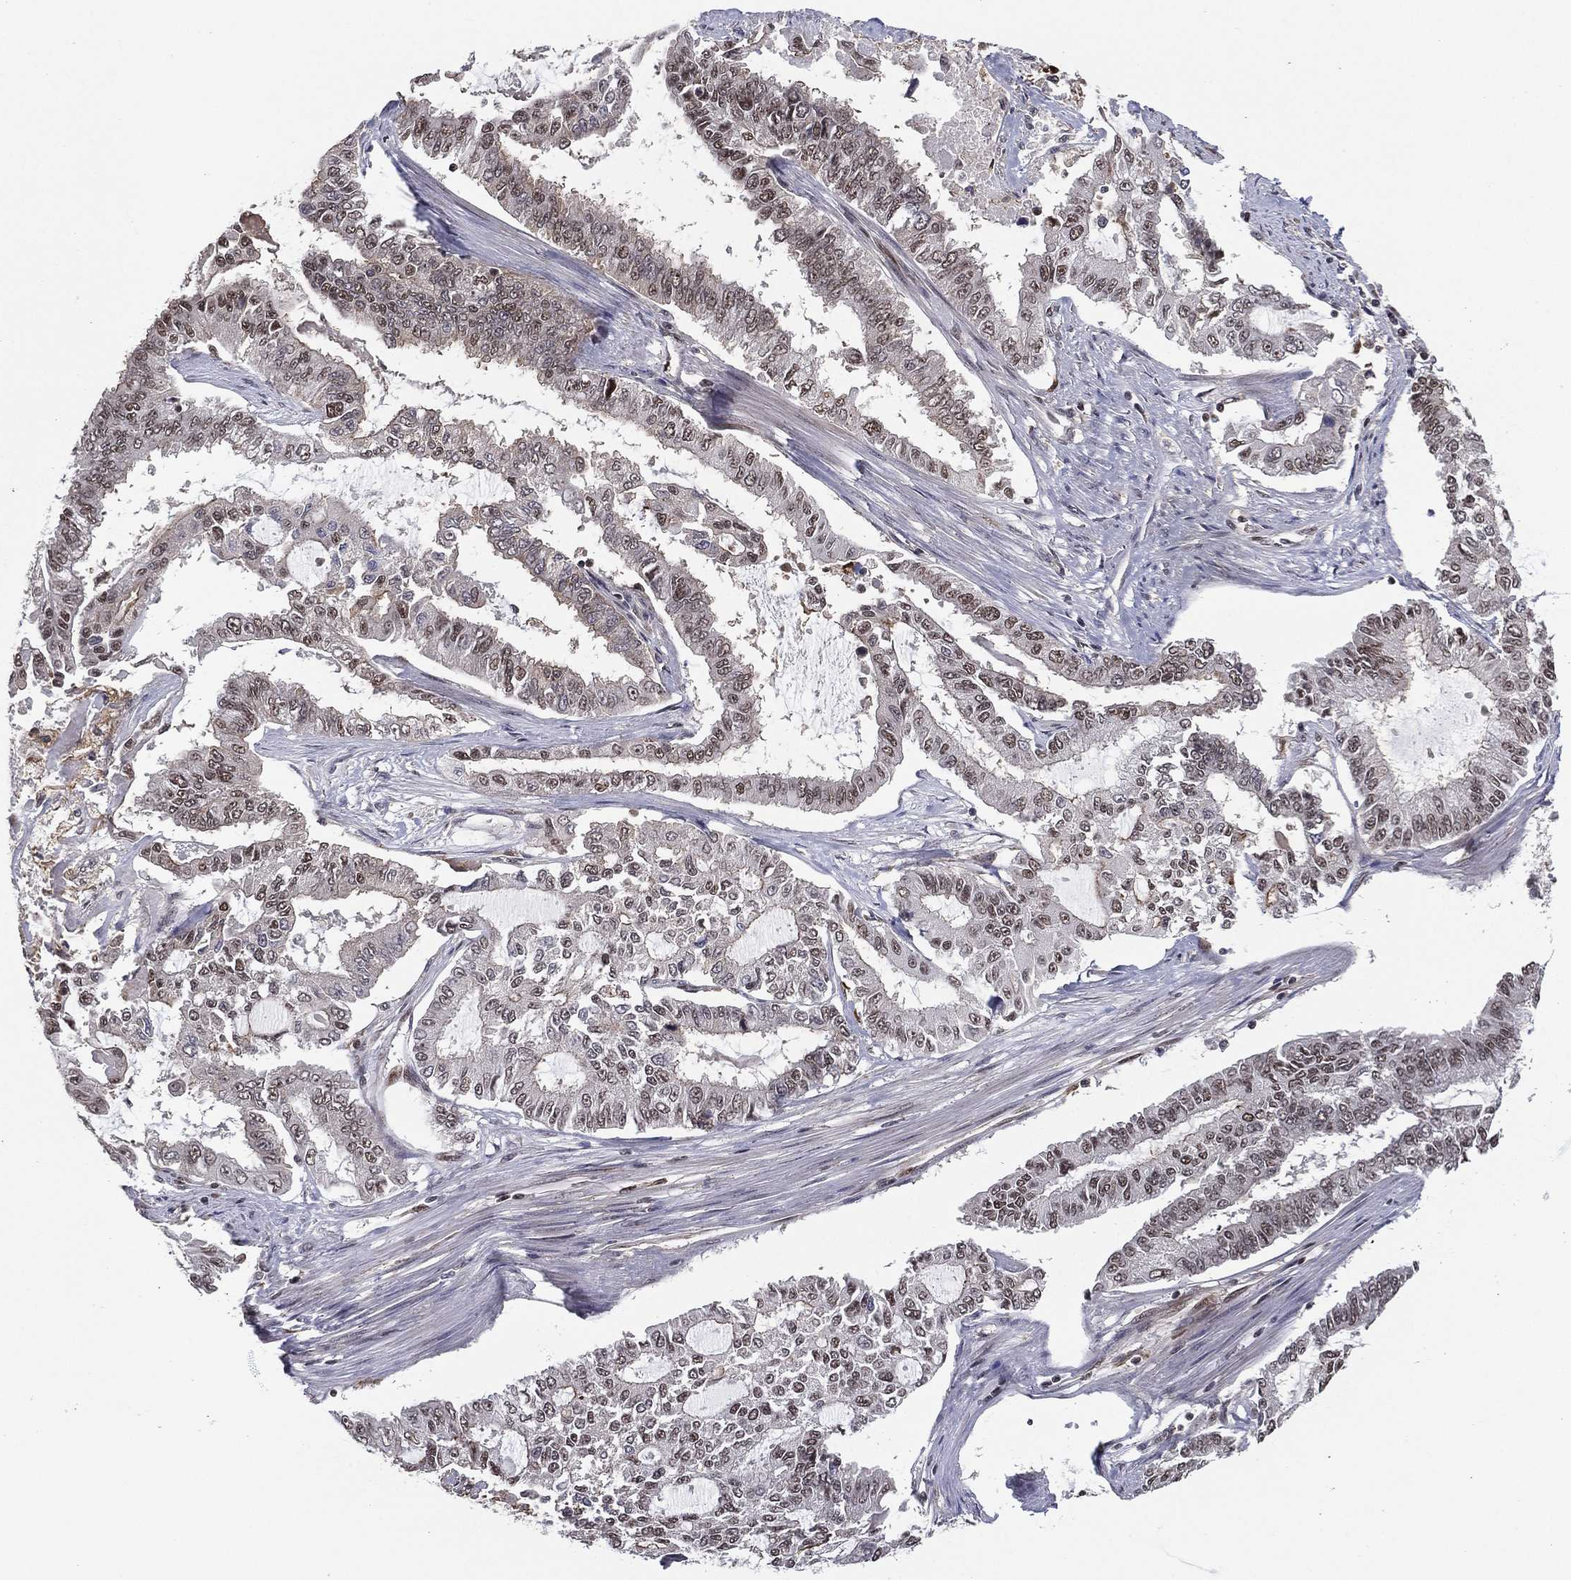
{"staining": {"intensity": "moderate", "quantity": "25%-75%", "location": "nuclear"}, "tissue": "endometrial cancer", "cell_type": "Tumor cells", "image_type": "cancer", "snomed": [{"axis": "morphology", "description": "Adenocarcinoma, NOS"}, {"axis": "topography", "description": "Uterus"}], "caption": "Immunohistochemical staining of human endometrial cancer demonstrates medium levels of moderate nuclear positivity in about 25%-75% of tumor cells.", "gene": "GPALPP1", "patient": {"sex": "female", "age": 59}}